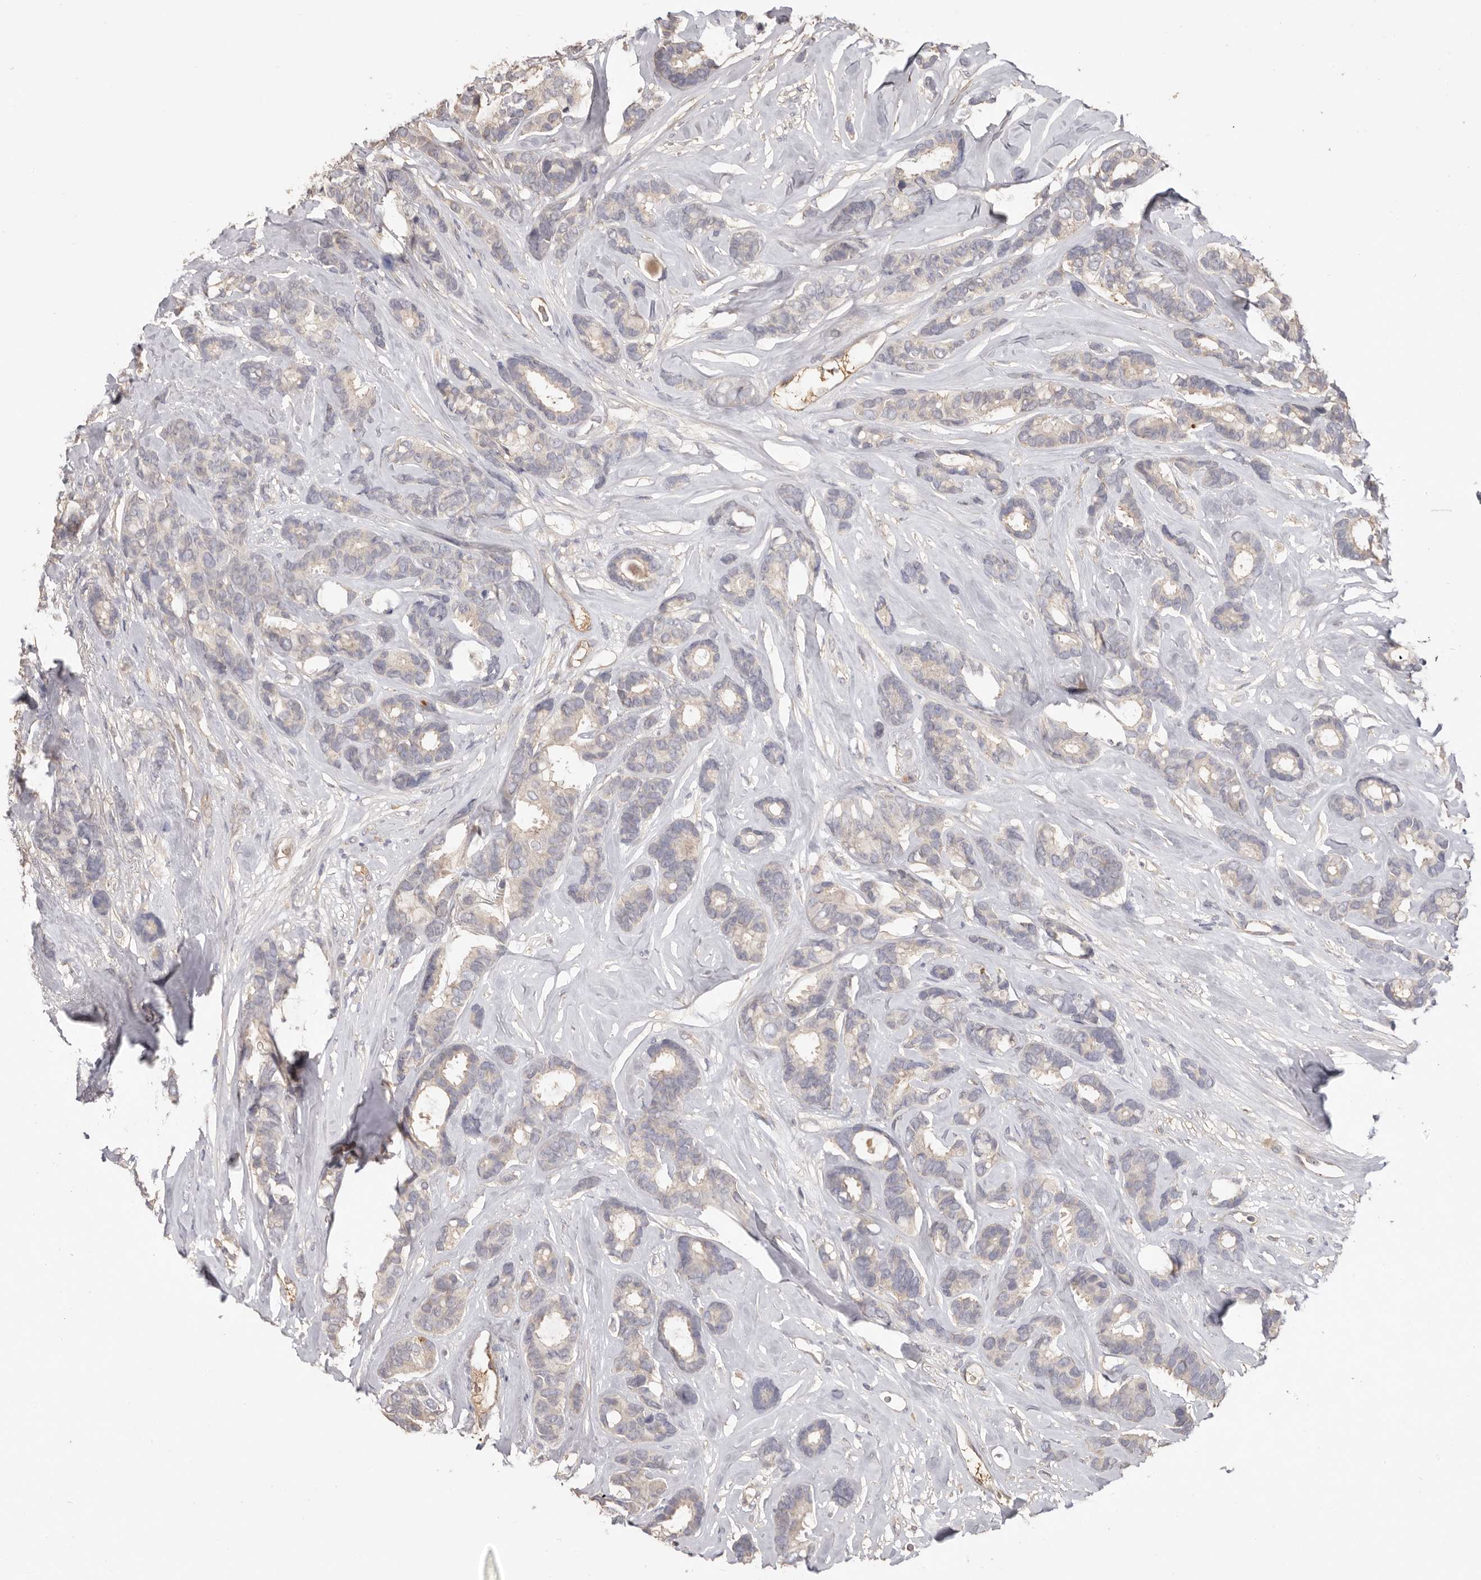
{"staining": {"intensity": "negative", "quantity": "none", "location": "none"}, "tissue": "breast cancer", "cell_type": "Tumor cells", "image_type": "cancer", "snomed": [{"axis": "morphology", "description": "Duct carcinoma"}, {"axis": "topography", "description": "Breast"}], "caption": "An IHC photomicrograph of breast cancer (invasive ductal carcinoma) is shown. There is no staining in tumor cells of breast cancer (invasive ductal carcinoma).", "gene": "HCAR2", "patient": {"sex": "female", "age": 87}}